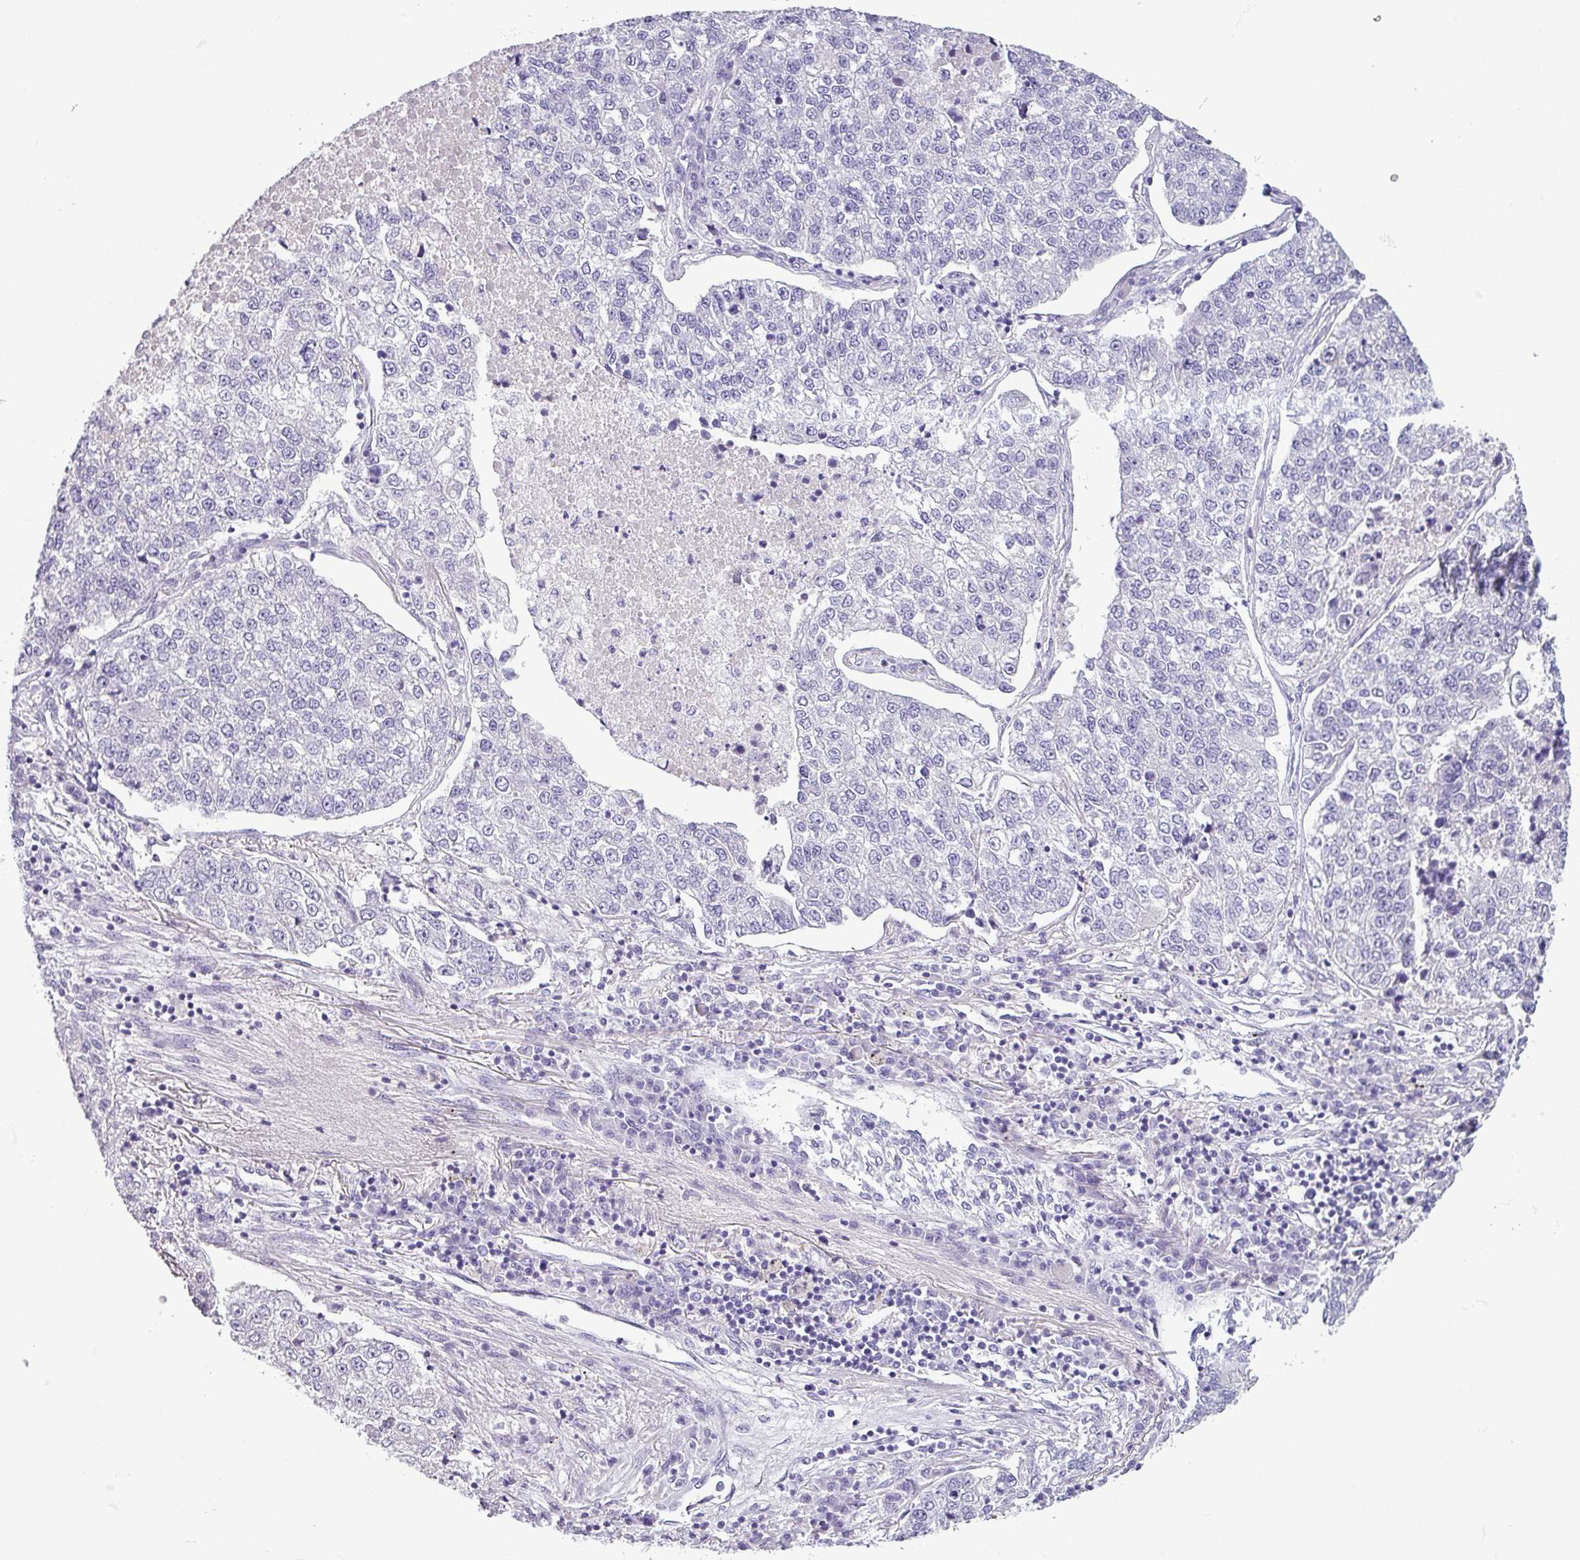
{"staining": {"intensity": "negative", "quantity": "none", "location": "none"}, "tissue": "lung cancer", "cell_type": "Tumor cells", "image_type": "cancer", "snomed": [{"axis": "morphology", "description": "Adenocarcinoma, NOS"}, {"axis": "topography", "description": "Lung"}], "caption": "Immunohistochemistry (IHC) photomicrograph of neoplastic tissue: human lung cancer (adenocarcinoma) stained with DAB (3,3'-diaminobenzidine) shows no significant protein staining in tumor cells.", "gene": "CDH16", "patient": {"sex": "male", "age": 49}}